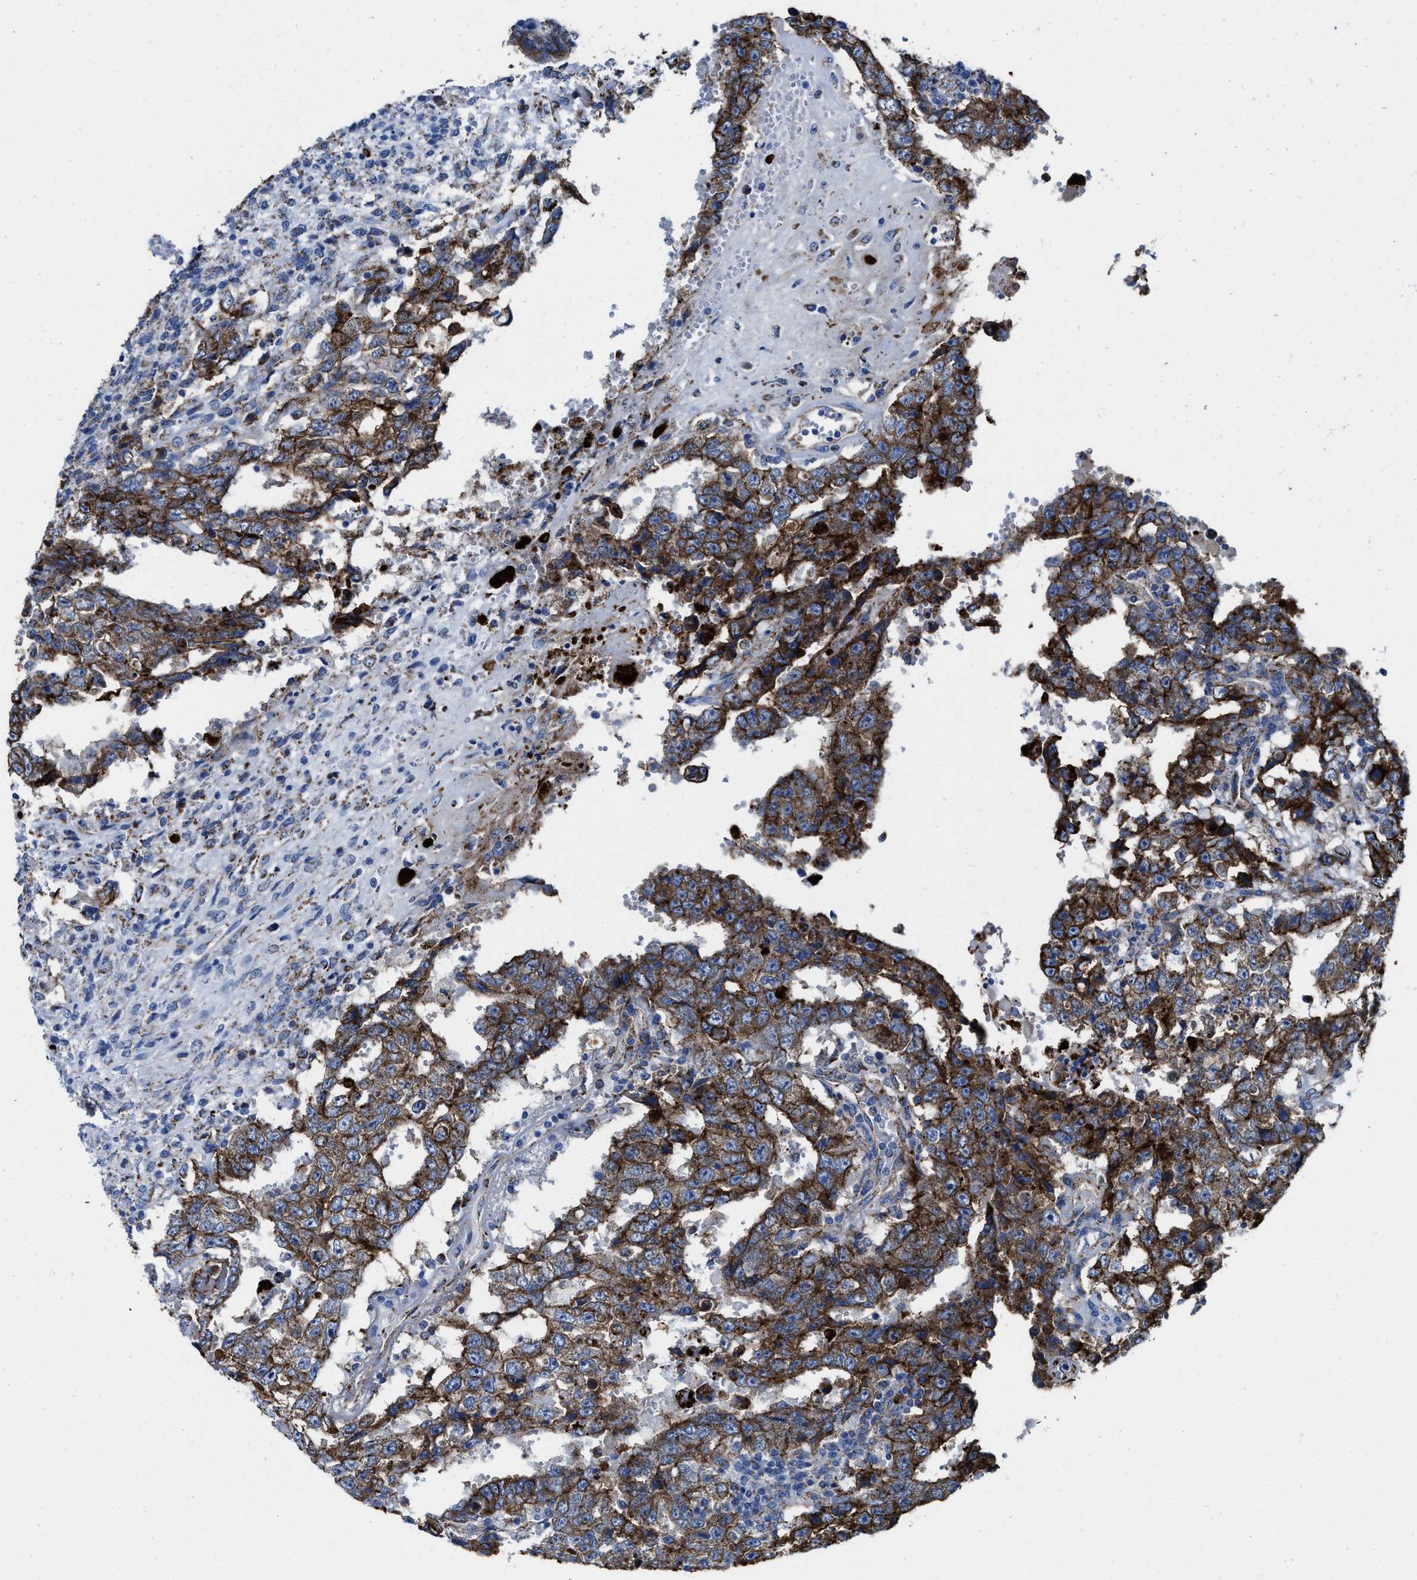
{"staining": {"intensity": "strong", "quantity": "25%-75%", "location": "cytoplasmic/membranous"}, "tissue": "testis cancer", "cell_type": "Tumor cells", "image_type": "cancer", "snomed": [{"axis": "morphology", "description": "Carcinoma, Embryonal, NOS"}, {"axis": "topography", "description": "Testis"}], "caption": "A high-resolution histopathology image shows immunohistochemistry staining of testis cancer, which shows strong cytoplasmic/membranous positivity in approximately 25%-75% of tumor cells.", "gene": "ALDH1B1", "patient": {"sex": "male", "age": 26}}